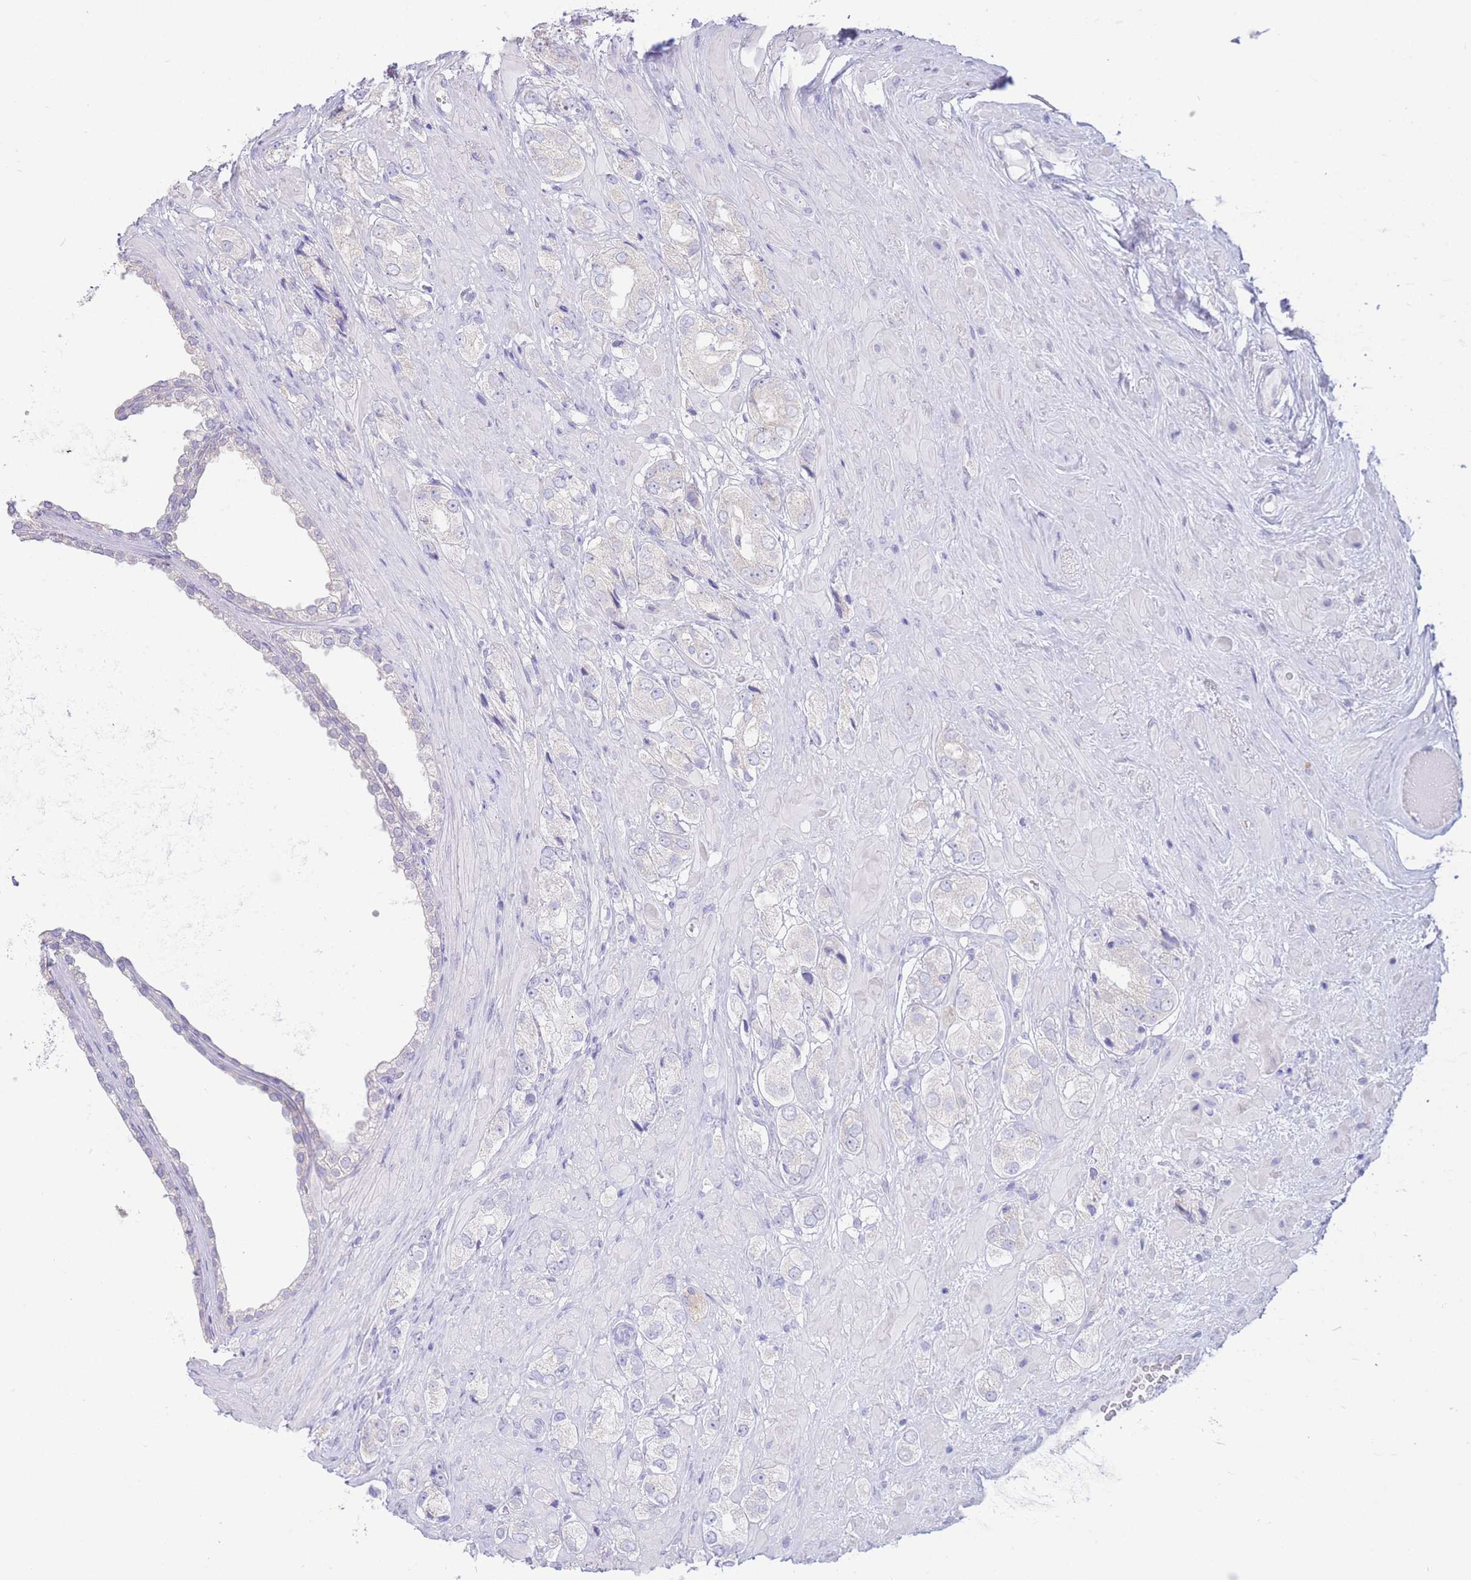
{"staining": {"intensity": "negative", "quantity": "none", "location": "none"}, "tissue": "prostate cancer", "cell_type": "Tumor cells", "image_type": "cancer", "snomed": [{"axis": "morphology", "description": "Adenocarcinoma, High grade"}, {"axis": "topography", "description": "Prostate and seminal vesicle, NOS"}], "caption": "Prostate cancer (adenocarcinoma (high-grade)) was stained to show a protein in brown. There is no significant expression in tumor cells.", "gene": "FAH", "patient": {"sex": "male", "age": 64}}